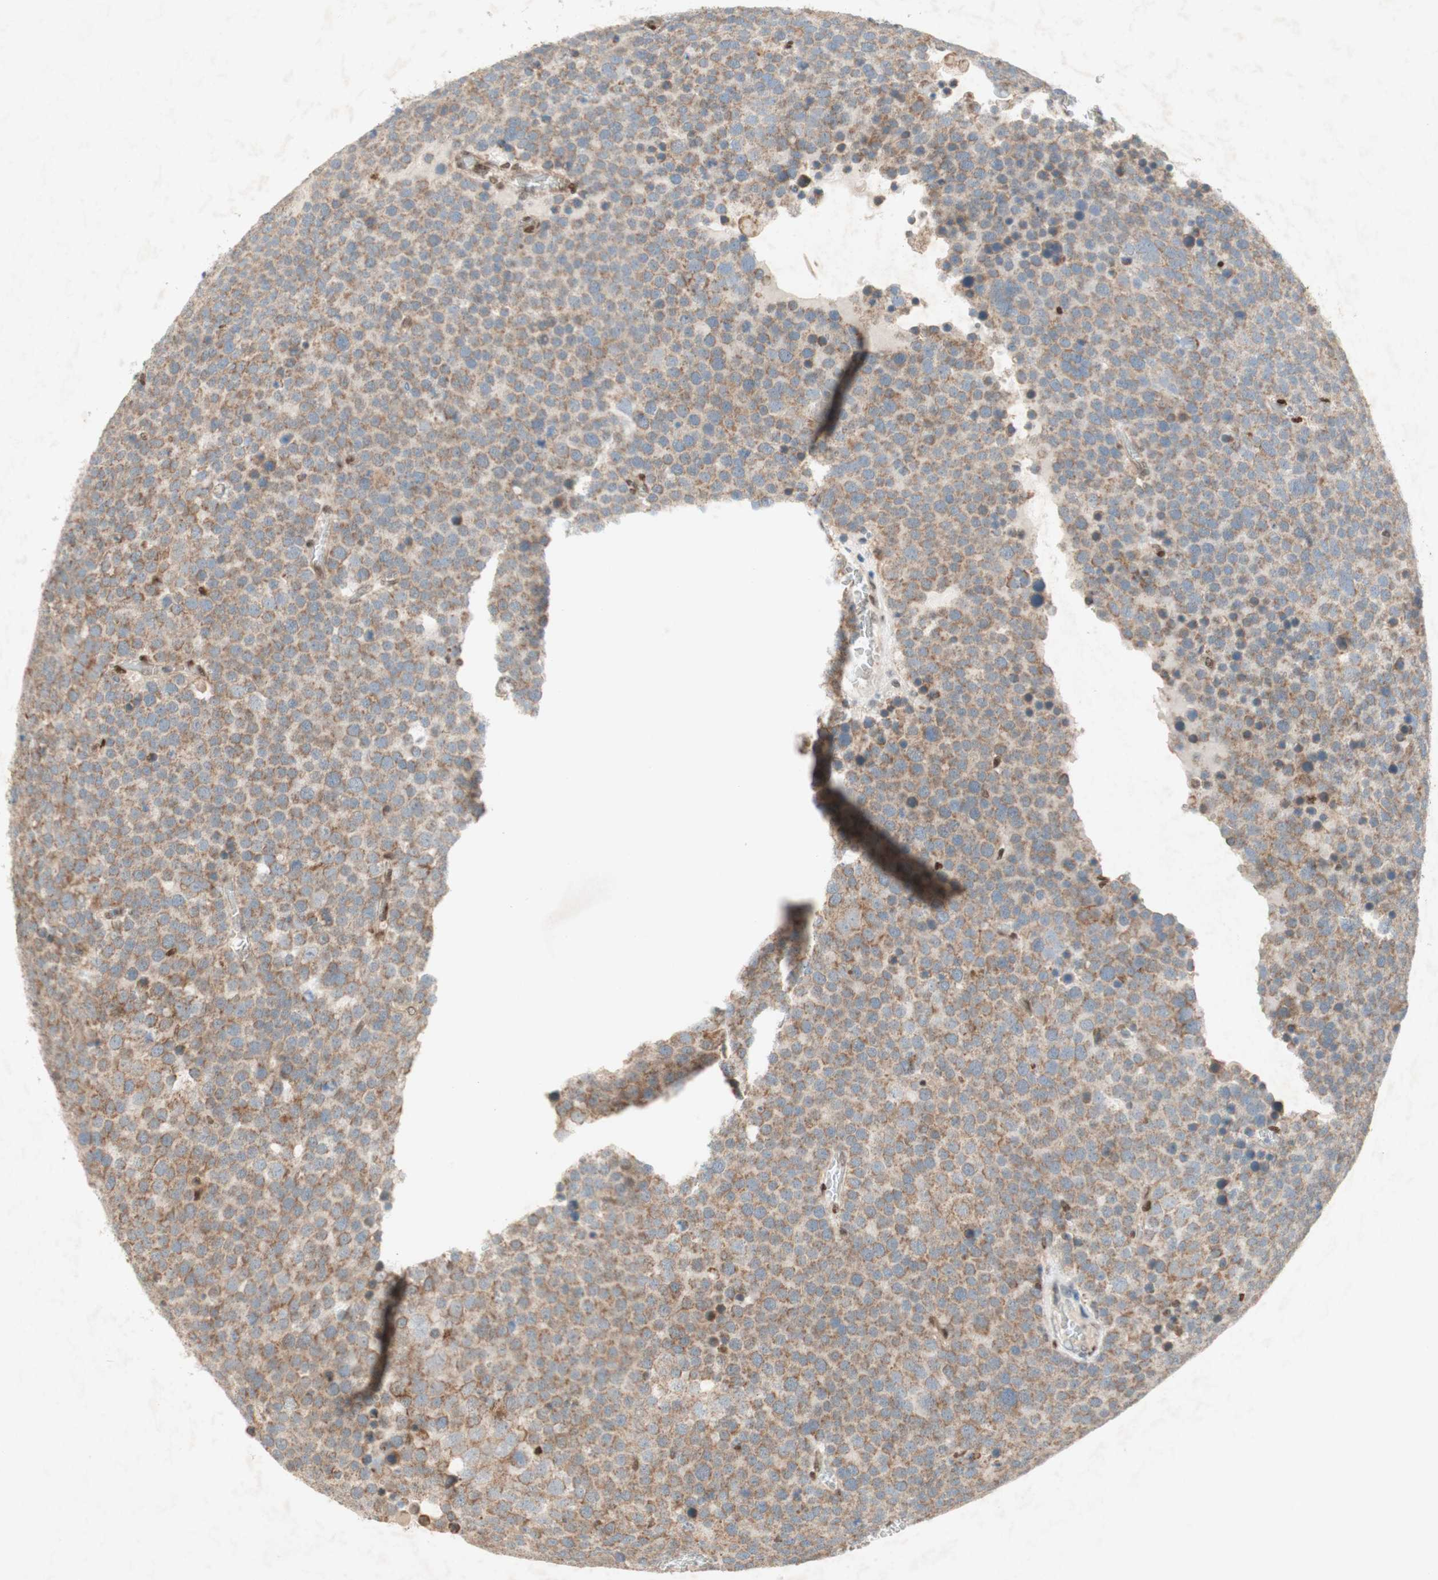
{"staining": {"intensity": "weak", "quantity": ">75%", "location": "cytoplasmic/membranous"}, "tissue": "testis cancer", "cell_type": "Tumor cells", "image_type": "cancer", "snomed": [{"axis": "morphology", "description": "Seminoma, NOS"}, {"axis": "topography", "description": "Testis"}], "caption": "Seminoma (testis) stained with a protein marker reveals weak staining in tumor cells.", "gene": "DNMT3A", "patient": {"sex": "male", "age": 71}}